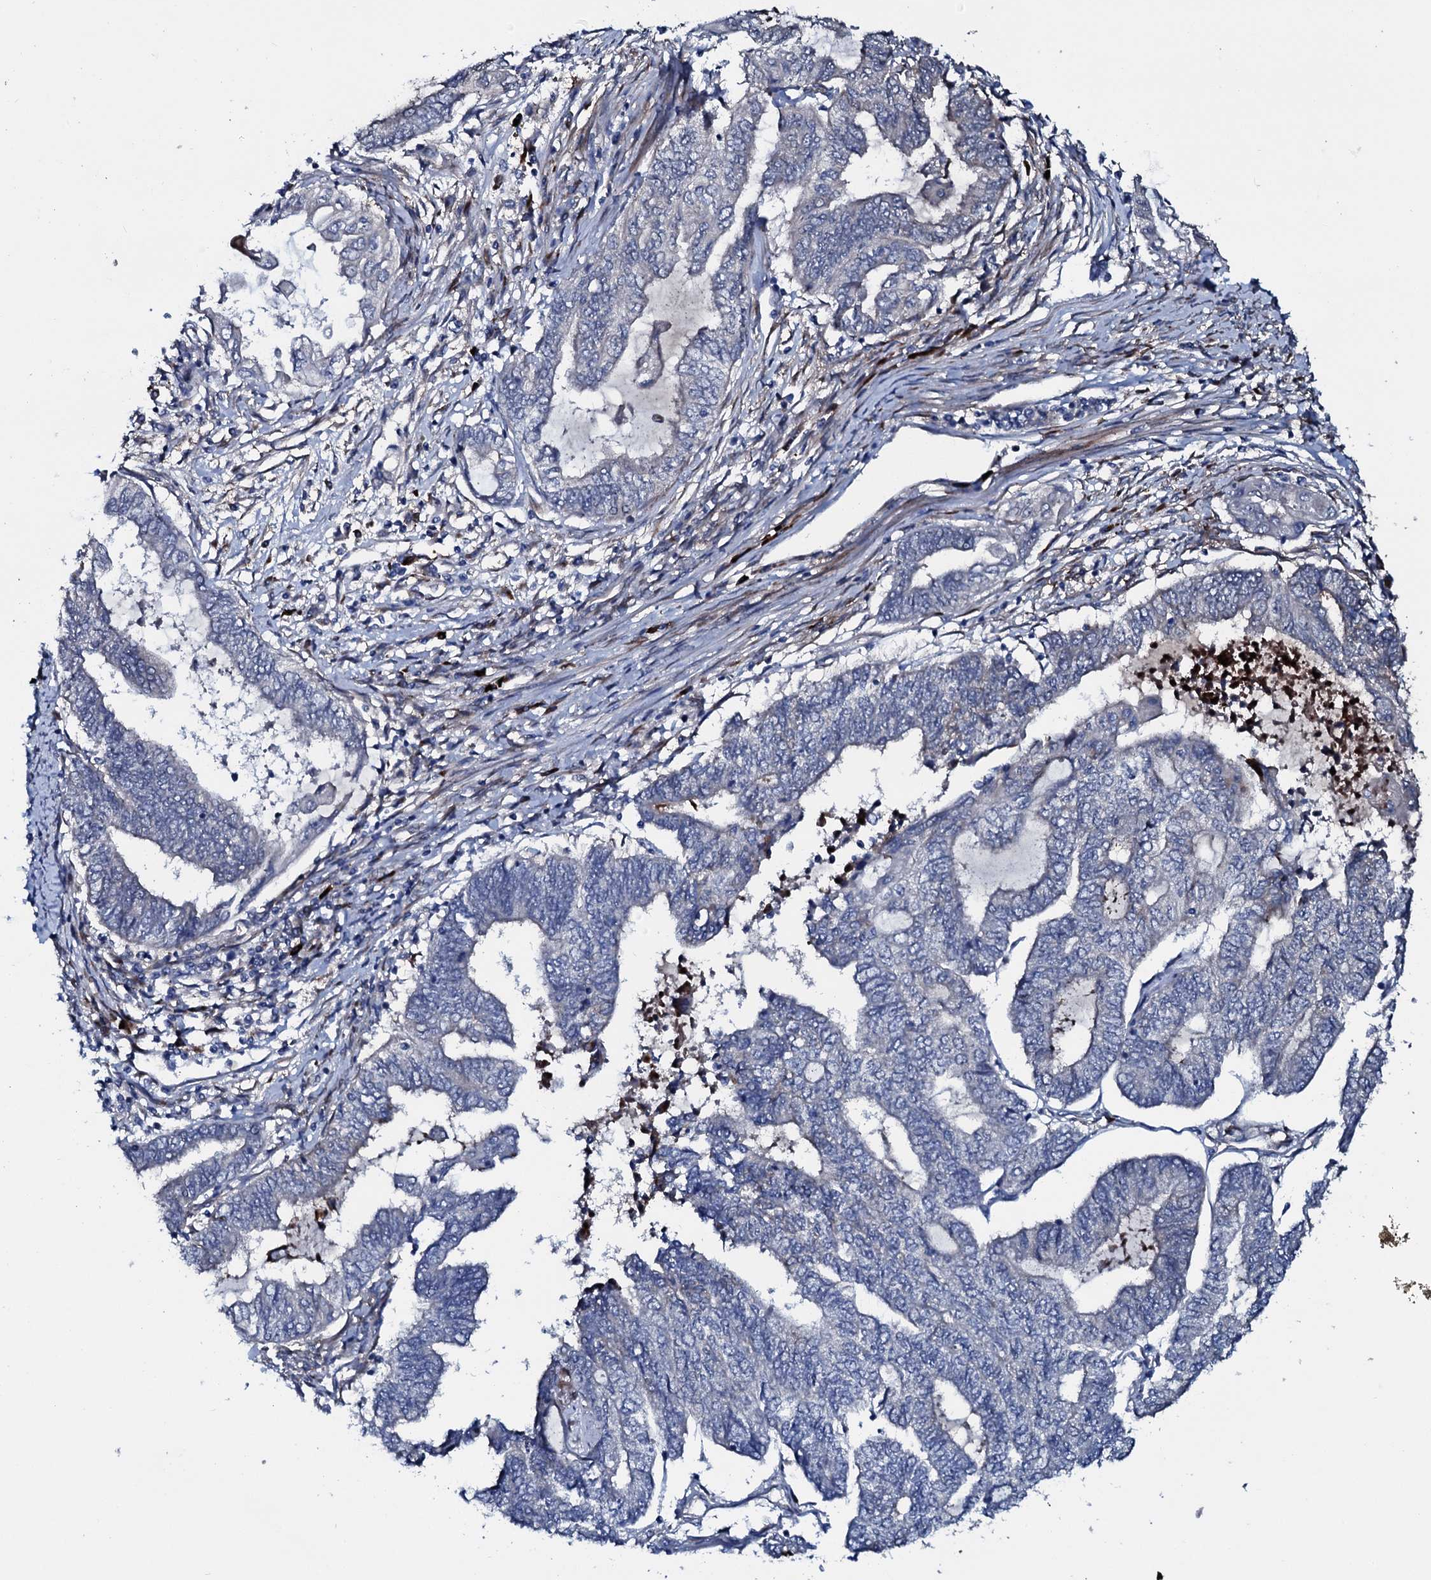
{"staining": {"intensity": "negative", "quantity": "none", "location": "none"}, "tissue": "endometrial cancer", "cell_type": "Tumor cells", "image_type": "cancer", "snomed": [{"axis": "morphology", "description": "Adenocarcinoma, NOS"}, {"axis": "topography", "description": "Uterus"}, {"axis": "topography", "description": "Endometrium"}], "caption": "High power microscopy photomicrograph of an immunohistochemistry photomicrograph of endometrial cancer, revealing no significant staining in tumor cells. (DAB IHC, high magnification).", "gene": "IL12B", "patient": {"sex": "female", "age": 70}}